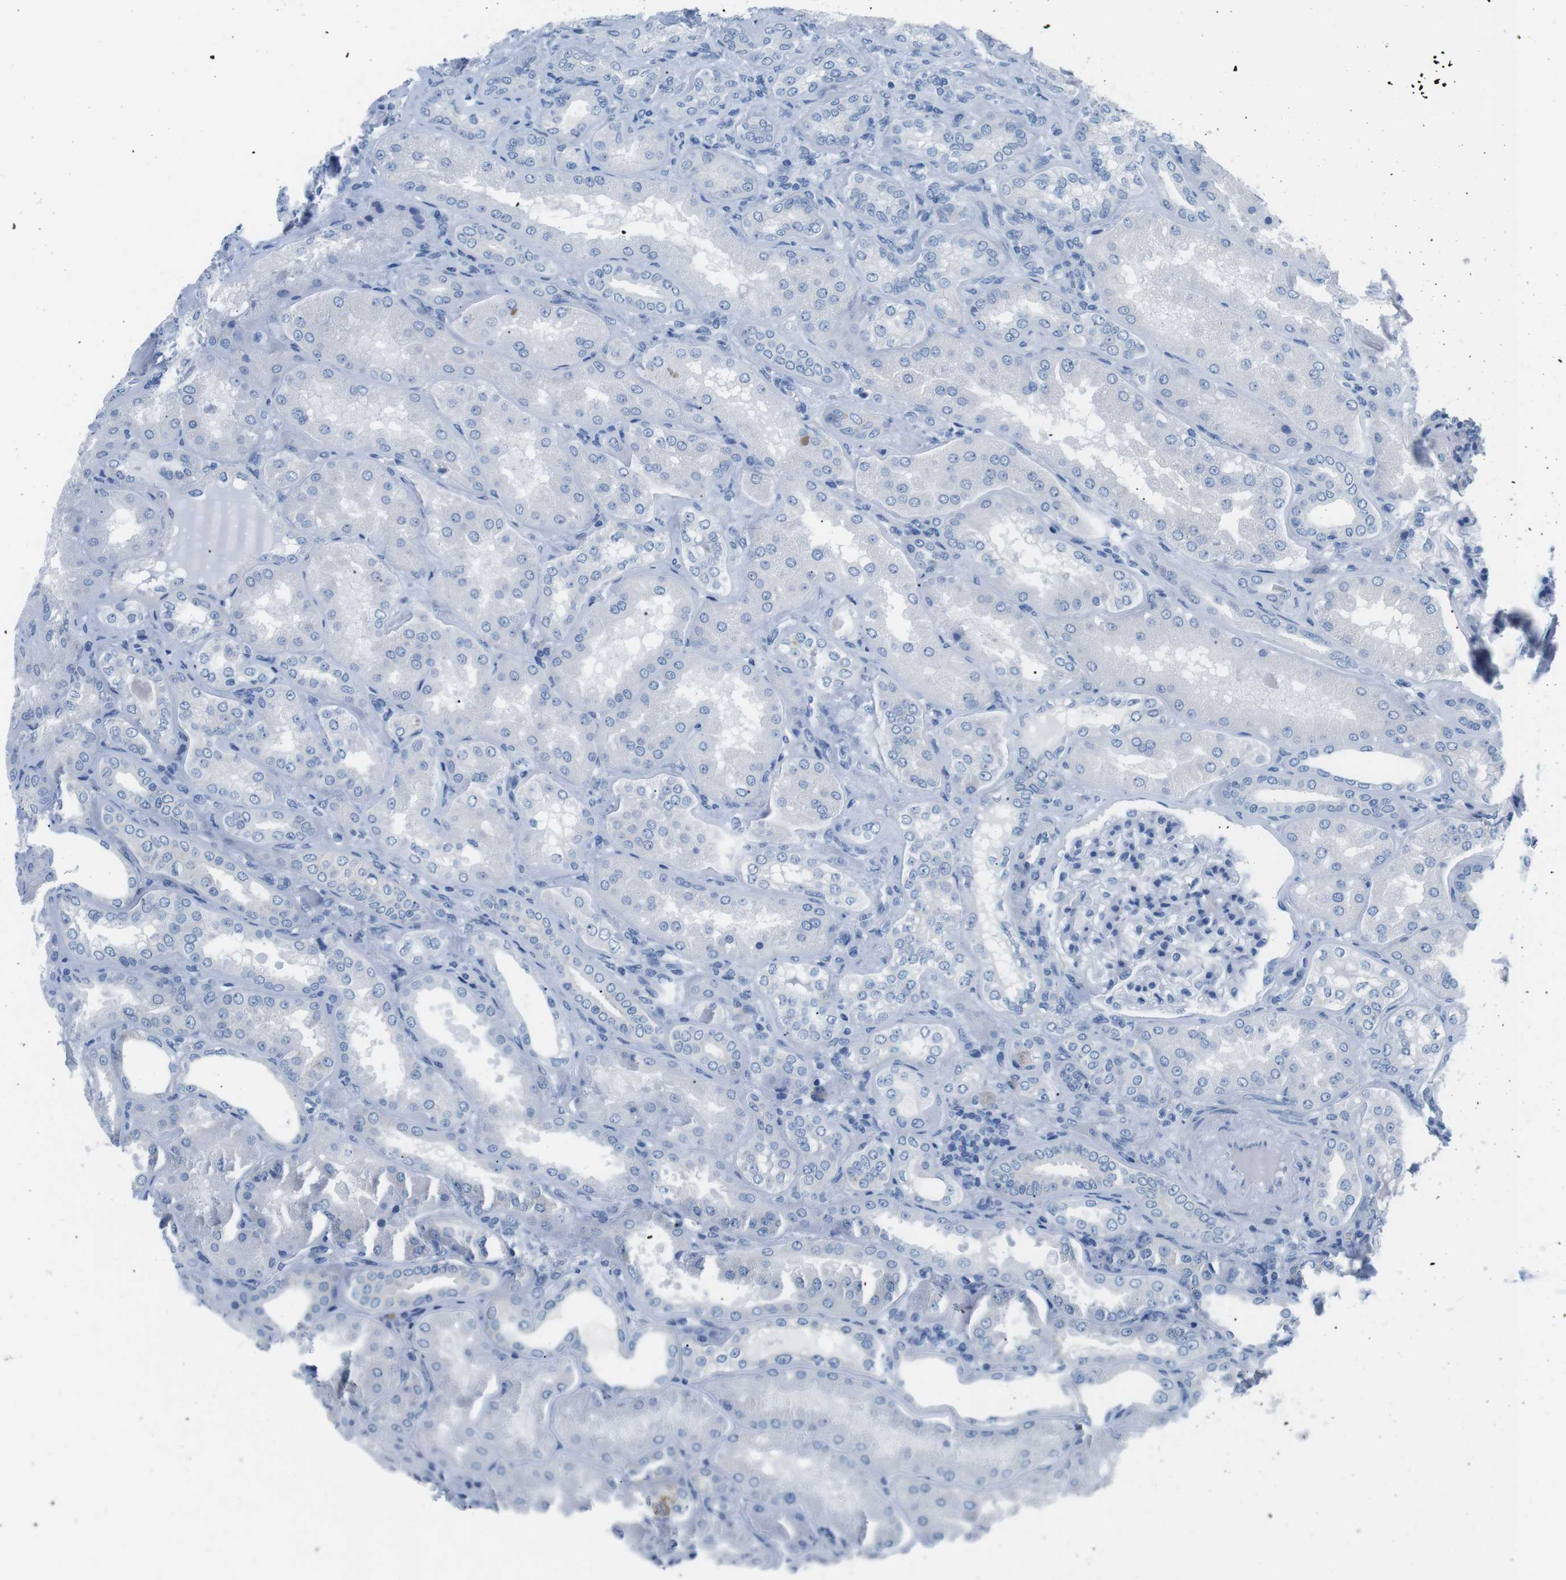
{"staining": {"intensity": "negative", "quantity": "none", "location": "none"}, "tissue": "kidney", "cell_type": "Cells in glomeruli", "image_type": "normal", "snomed": [{"axis": "morphology", "description": "Normal tissue, NOS"}, {"axis": "topography", "description": "Kidney"}], "caption": "Immunohistochemistry (IHC) of benign human kidney exhibits no expression in cells in glomeruli.", "gene": "MUC2", "patient": {"sex": "female", "age": 56}}